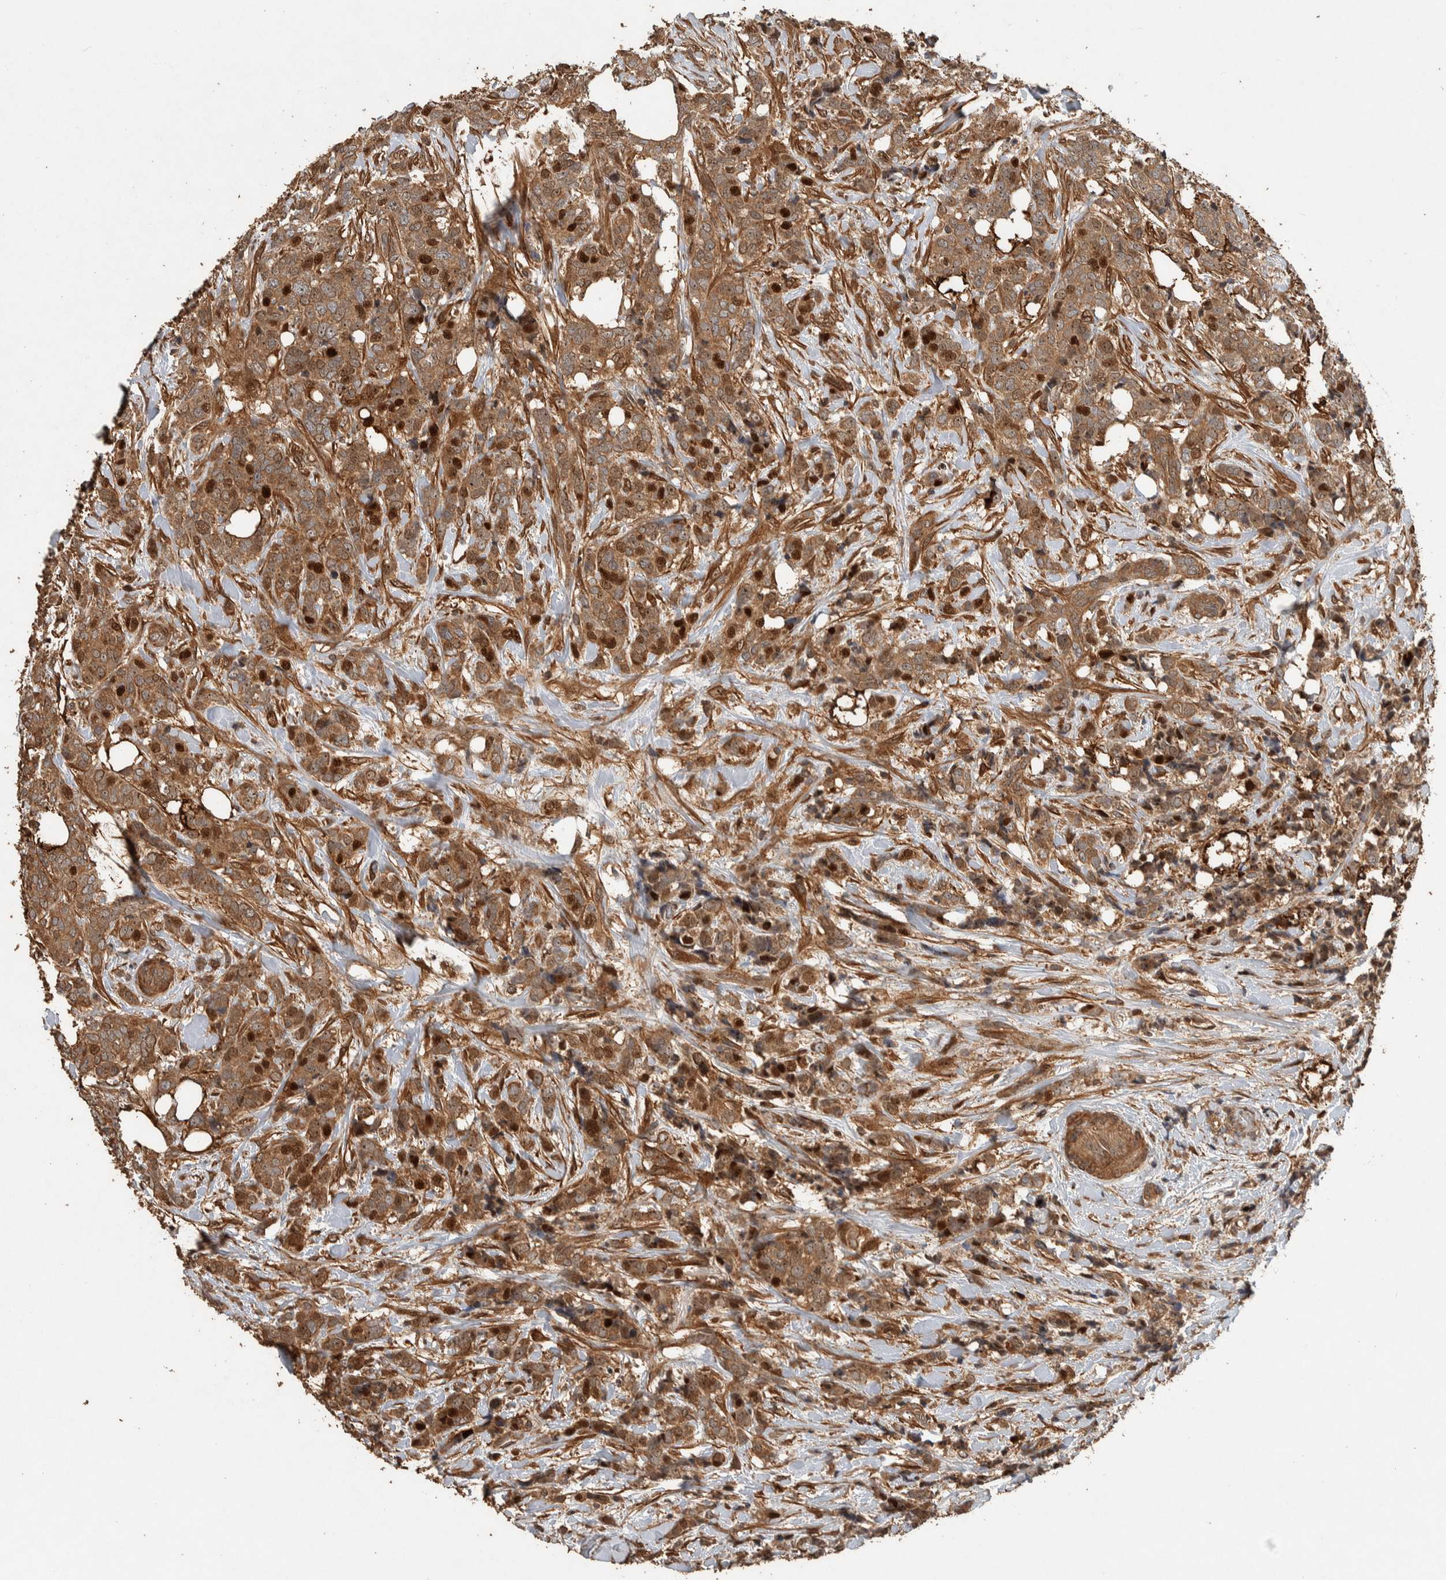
{"staining": {"intensity": "moderate", "quantity": ">75%", "location": "cytoplasmic/membranous,nuclear"}, "tissue": "breast cancer", "cell_type": "Tumor cells", "image_type": "cancer", "snomed": [{"axis": "morphology", "description": "Lobular carcinoma"}, {"axis": "topography", "description": "Skin"}, {"axis": "topography", "description": "Breast"}], "caption": "The immunohistochemical stain highlights moderate cytoplasmic/membranous and nuclear expression in tumor cells of breast cancer (lobular carcinoma) tissue.", "gene": "SPHK1", "patient": {"sex": "female", "age": 46}}